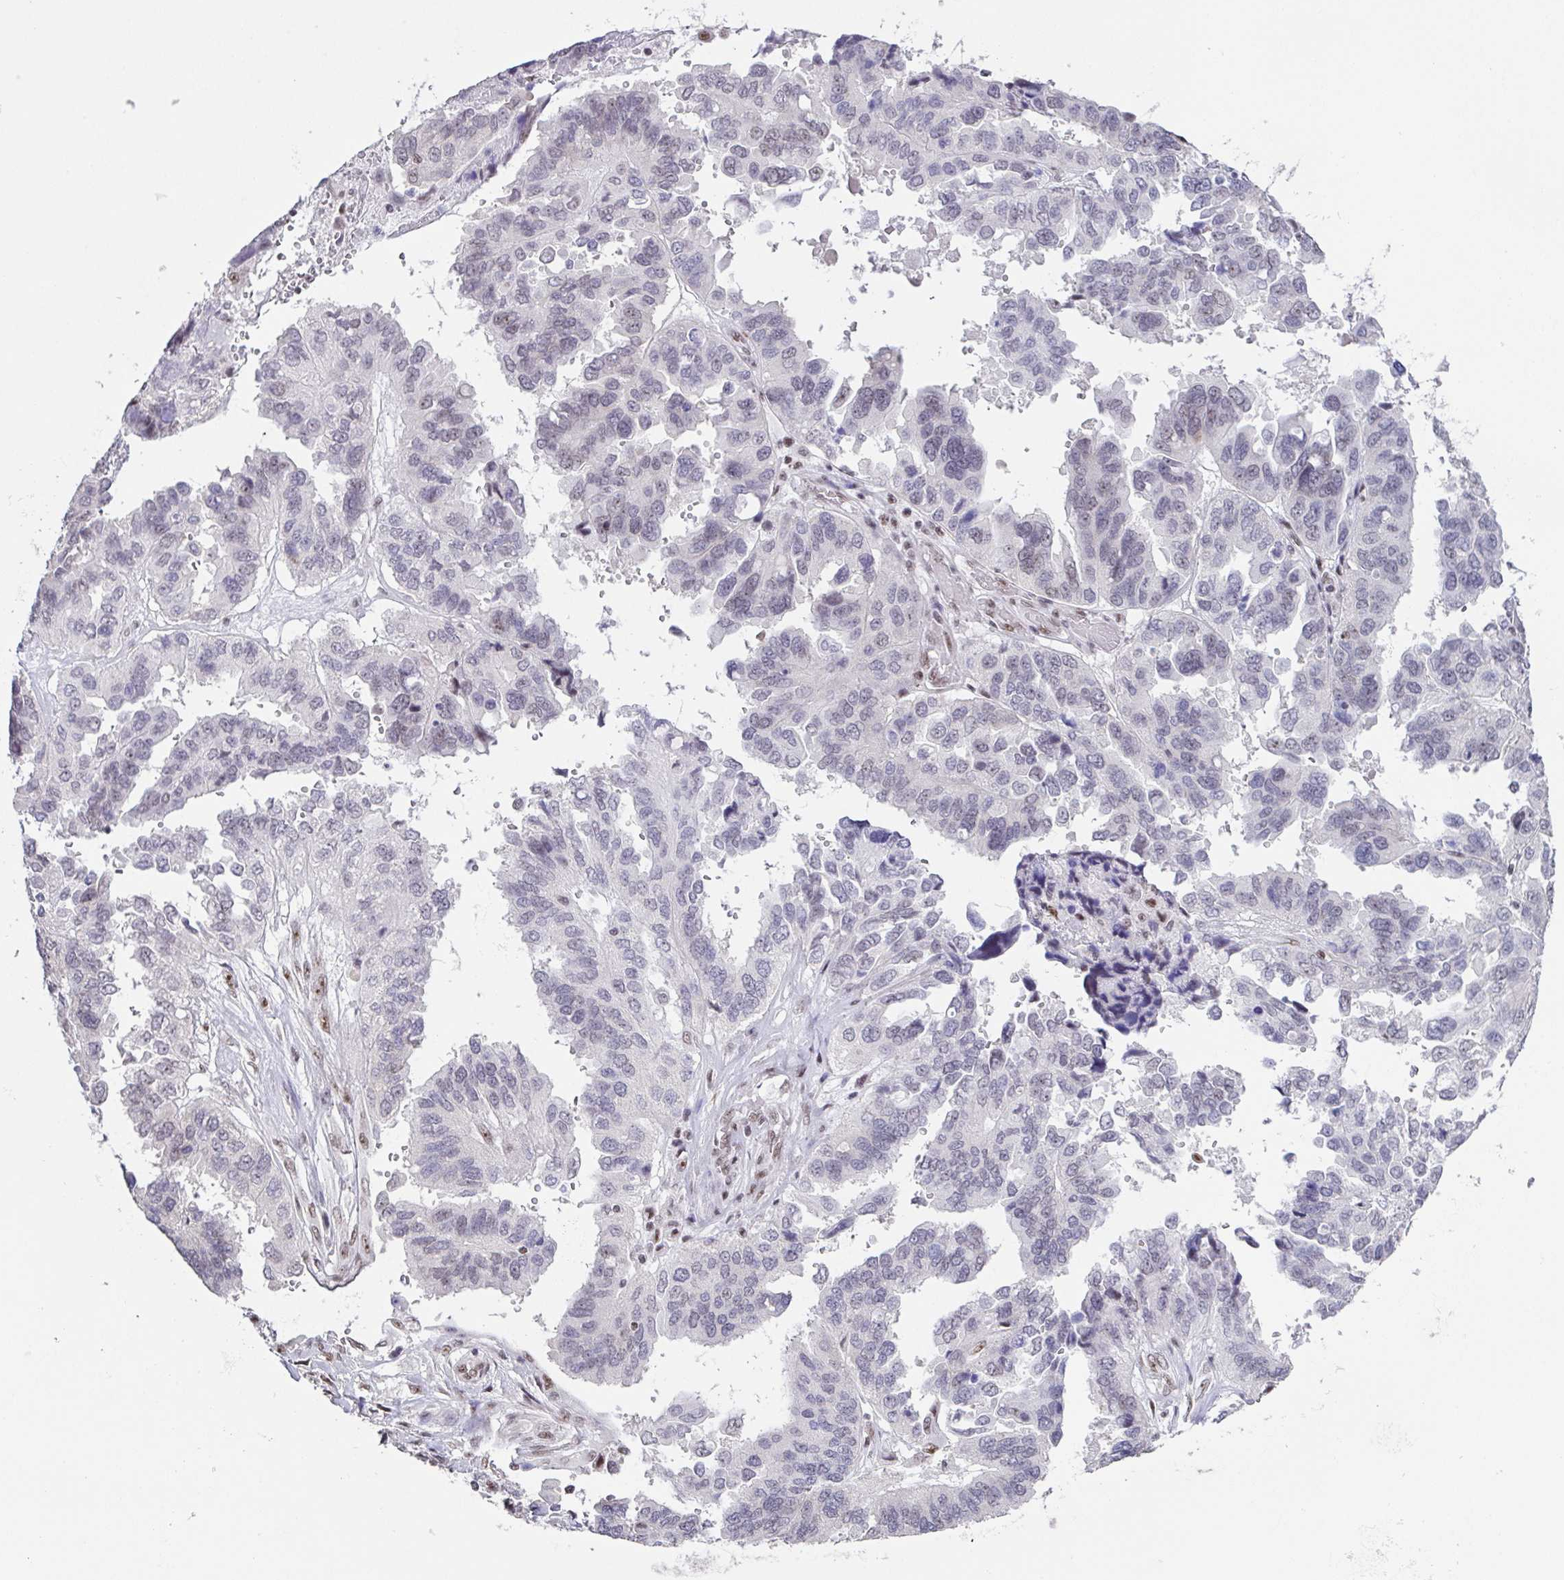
{"staining": {"intensity": "negative", "quantity": "none", "location": "none"}, "tissue": "ovarian cancer", "cell_type": "Tumor cells", "image_type": "cancer", "snomed": [{"axis": "morphology", "description": "Cystadenocarcinoma, serous, NOS"}, {"axis": "topography", "description": "Ovary"}], "caption": "IHC of human ovarian cancer (serous cystadenocarcinoma) demonstrates no positivity in tumor cells.", "gene": "ZNF800", "patient": {"sex": "female", "age": 79}}